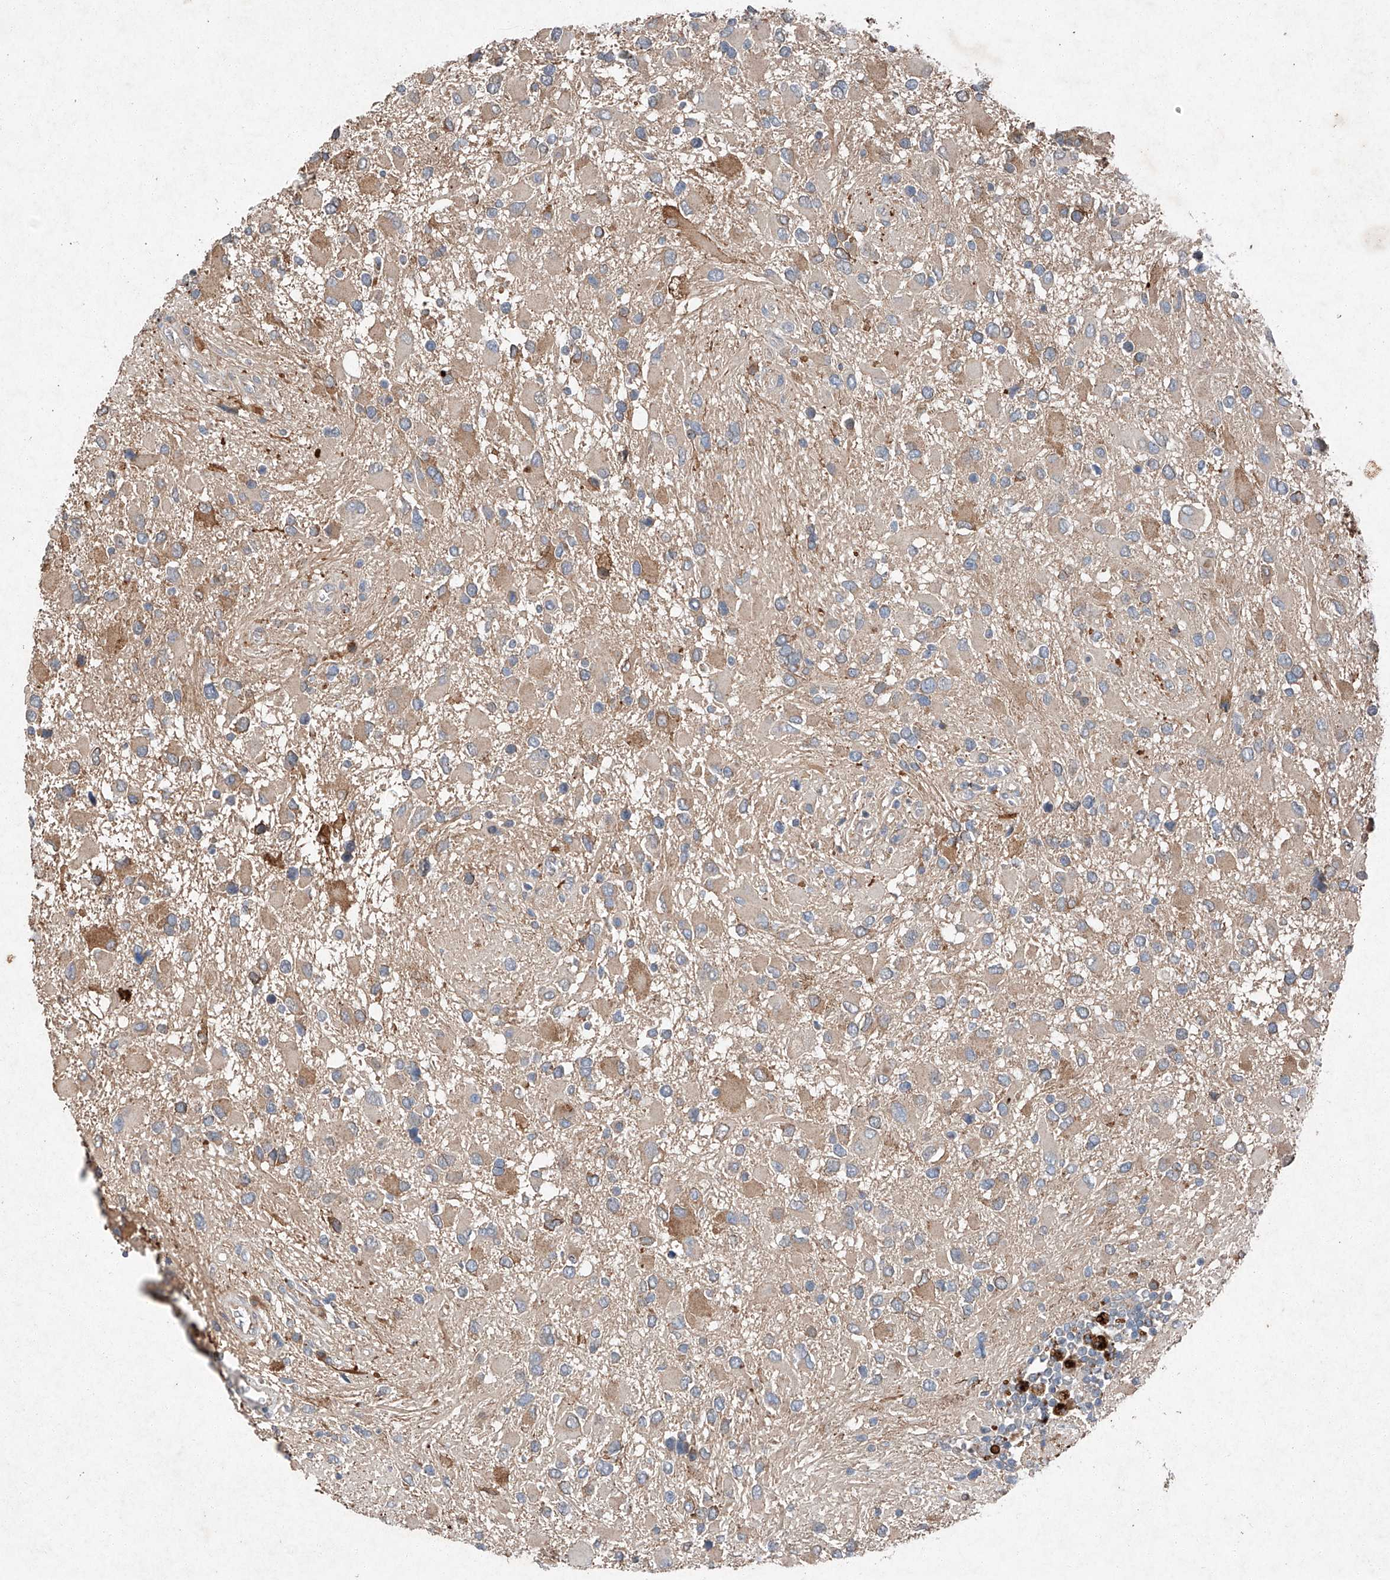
{"staining": {"intensity": "moderate", "quantity": "<25%", "location": "cytoplasmic/membranous"}, "tissue": "glioma", "cell_type": "Tumor cells", "image_type": "cancer", "snomed": [{"axis": "morphology", "description": "Glioma, malignant, High grade"}, {"axis": "topography", "description": "Brain"}], "caption": "DAB (3,3'-diaminobenzidine) immunohistochemical staining of human malignant glioma (high-grade) reveals moderate cytoplasmic/membranous protein expression in approximately <25% of tumor cells. (DAB IHC with brightfield microscopy, high magnification).", "gene": "RUSC1", "patient": {"sex": "male", "age": 53}}